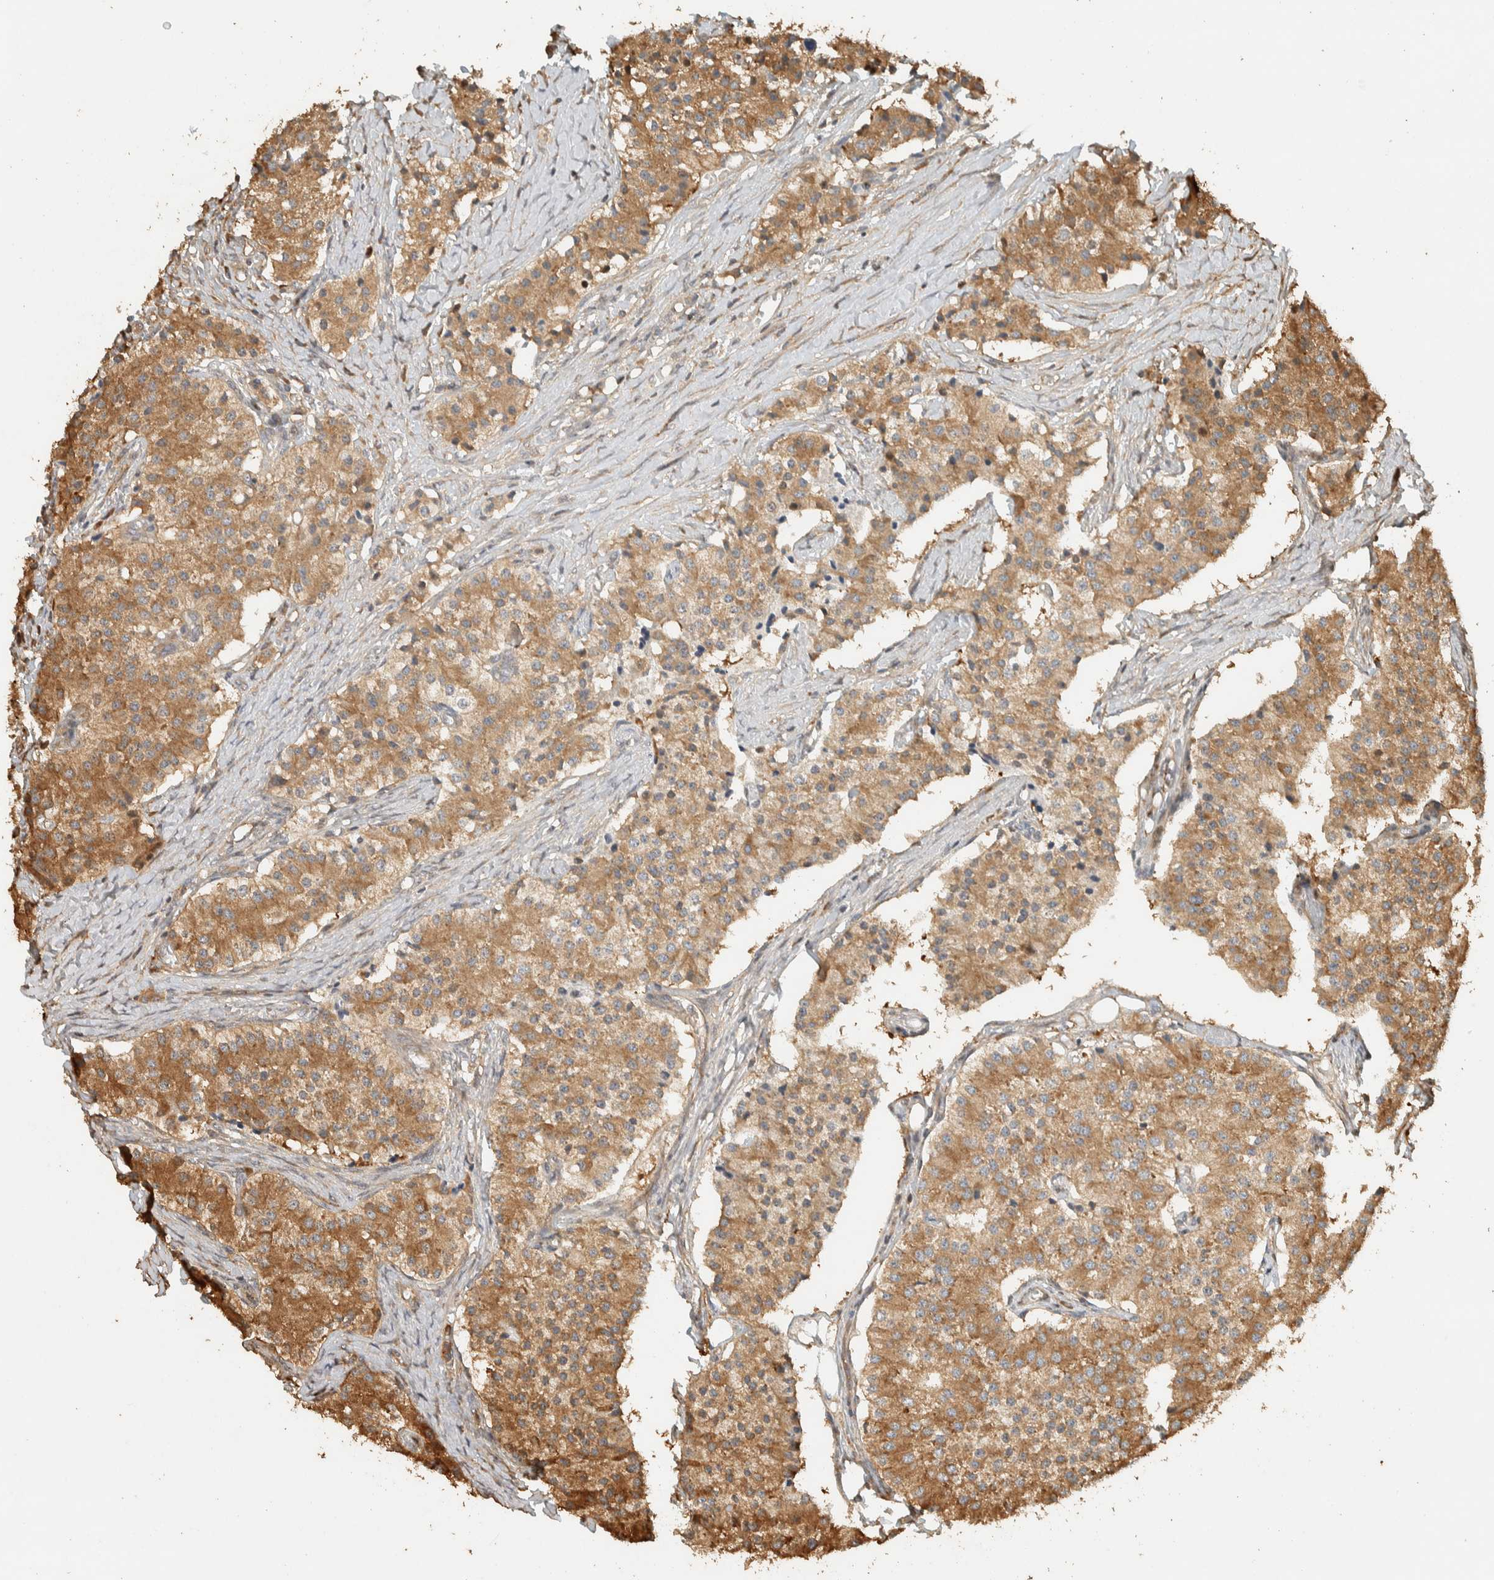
{"staining": {"intensity": "moderate", "quantity": ">75%", "location": "cytoplasmic/membranous"}, "tissue": "carcinoid", "cell_type": "Tumor cells", "image_type": "cancer", "snomed": [{"axis": "morphology", "description": "Carcinoid, malignant, NOS"}, {"axis": "topography", "description": "Colon"}], "caption": "A brown stain shows moderate cytoplasmic/membranous staining of a protein in human carcinoid (malignant) tumor cells.", "gene": "EXOC7", "patient": {"sex": "female", "age": 52}}